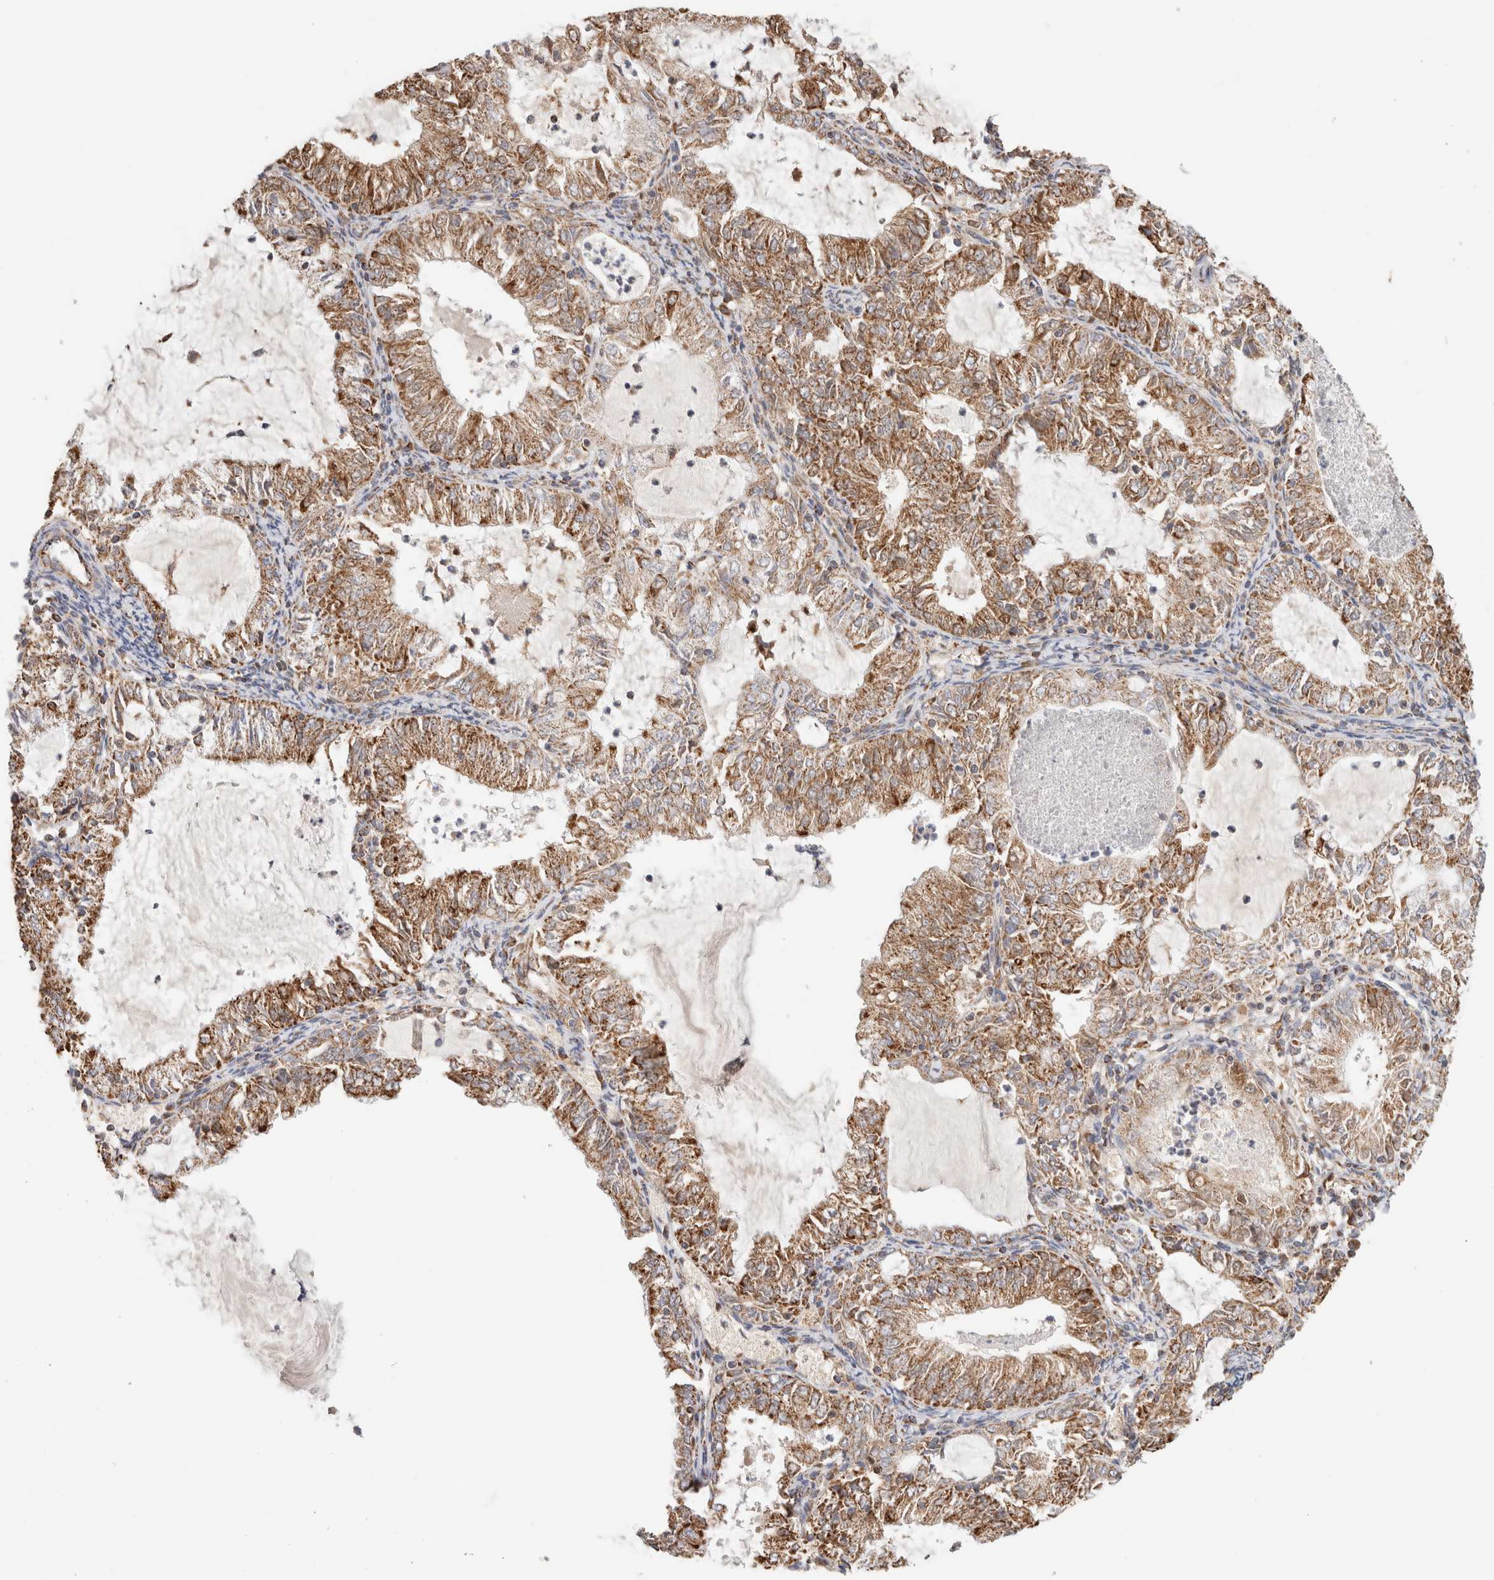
{"staining": {"intensity": "moderate", "quantity": ">75%", "location": "cytoplasmic/membranous"}, "tissue": "endometrial cancer", "cell_type": "Tumor cells", "image_type": "cancer", "snomed": [{"axis": "morphology", "description": "Adenocarcinoma, NOS"}, {"axis": "topography", "description": "Endometrium"}], "caption": "Protein staining by immunohistochemistry shows moderate cytoplasmic/membranous positivity in about >75% of tumor cells in endometrial adenocarcinoma.", "gene": "C1QBP", "patient": {"sex": "female", "age": 57}}